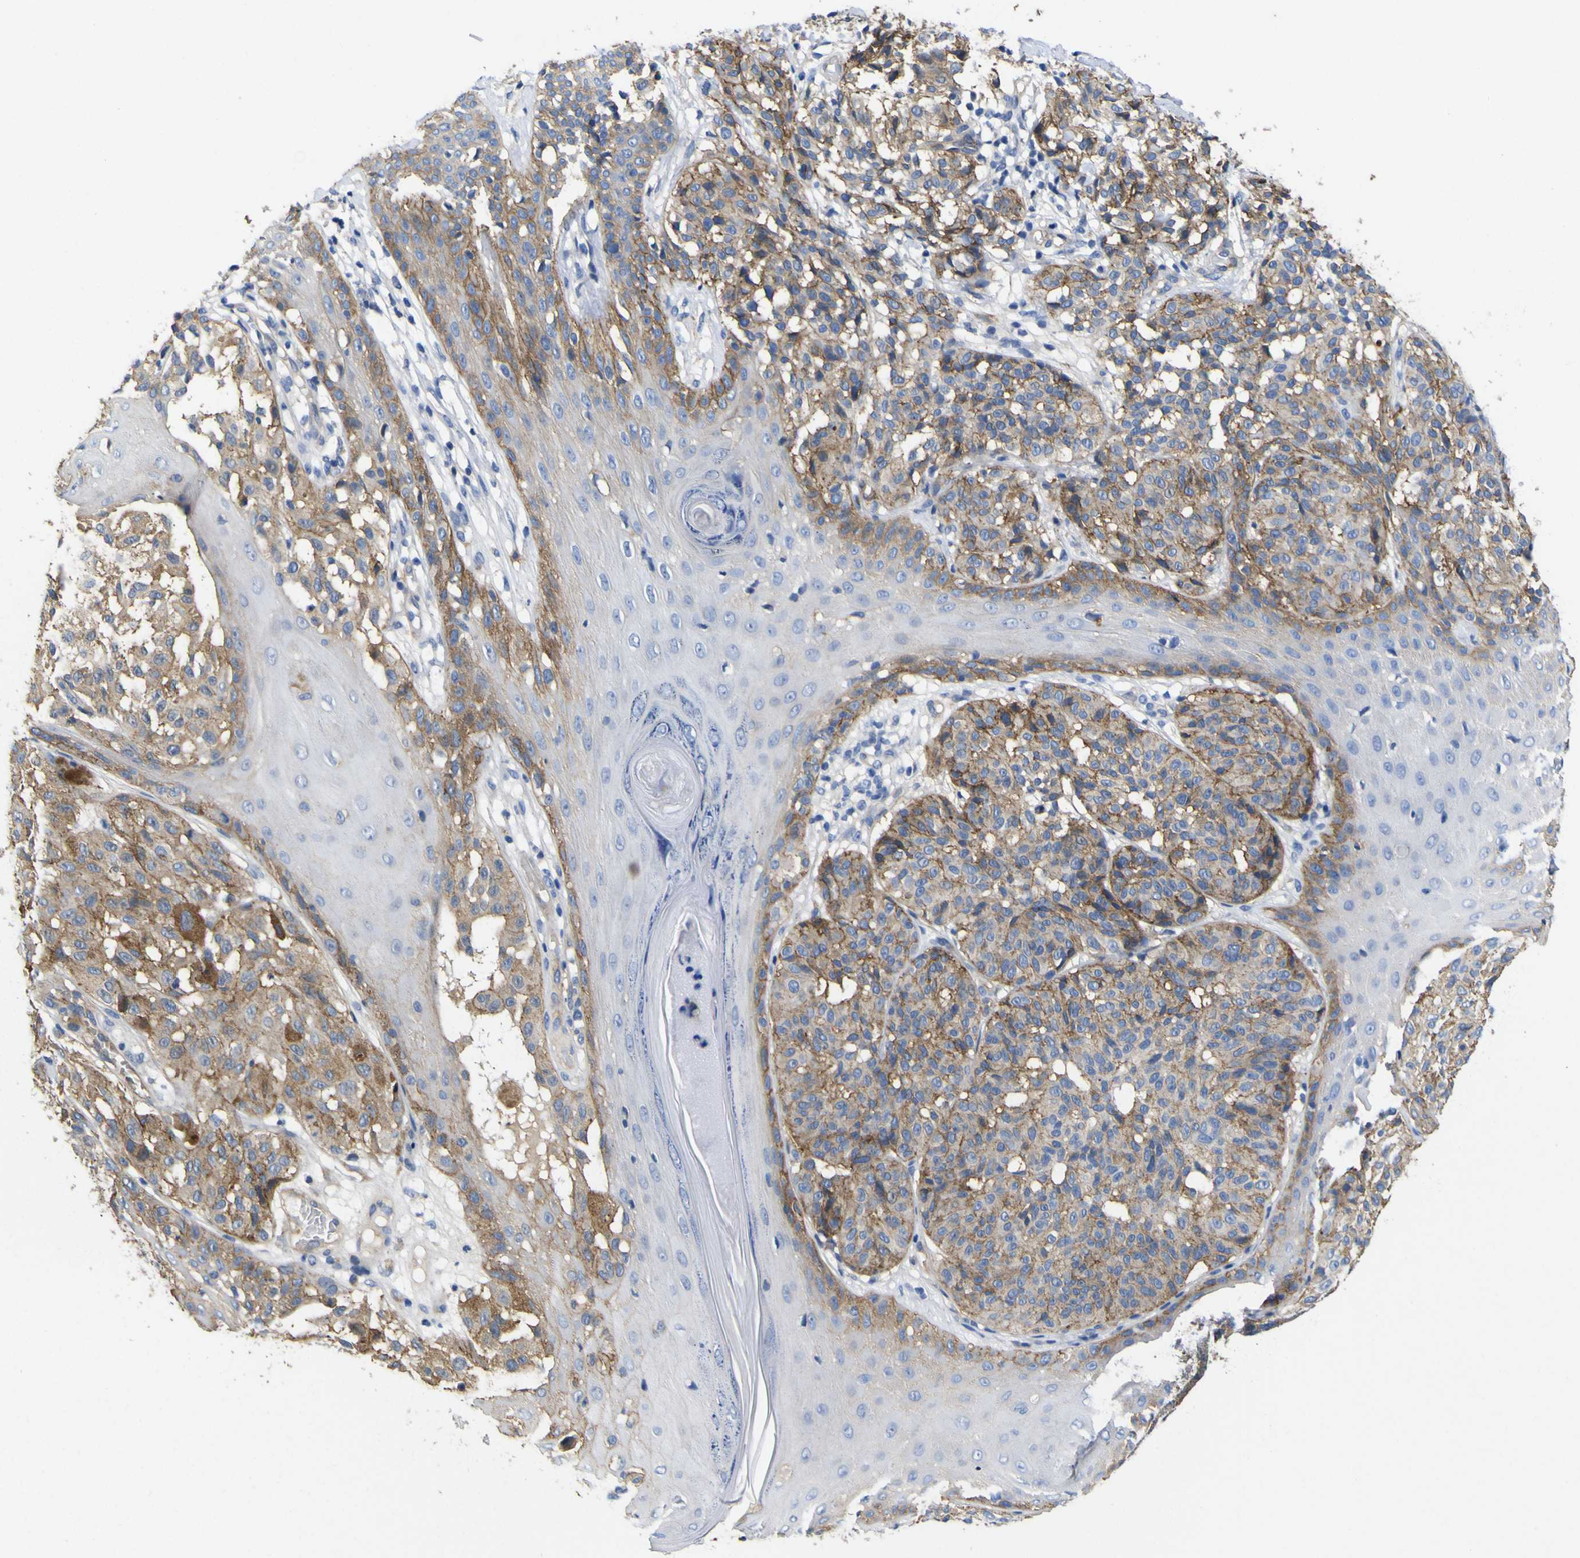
{"staining": {"intensity": "weak", "quantity": ">75%", "location": "cytoplasmic/membranous"}, "tissue": "melanoma", "cell_type": "Tumor cells", "image_type": "cancer", "snomed": [{"axis": "morphology", "description": "Malignant melanoma, NOS"}, {"axis": "topography", "description": "Skin"}], "caption": "Immunohistochemistry (DAB (3,3'-diaminobenzidine)) staining of human malignant melanoma displays weak cytoplasmic/membranous protein expression in about >75% of tumor cells. The staining is performed using DAB (3,3'-diaminobenzidine) brown chromogen to label protein expression. The nuclei are counter-stained blue using hematoxylin.", "gene": "CD151", "patient": {"sex": "female", "age": 46}}